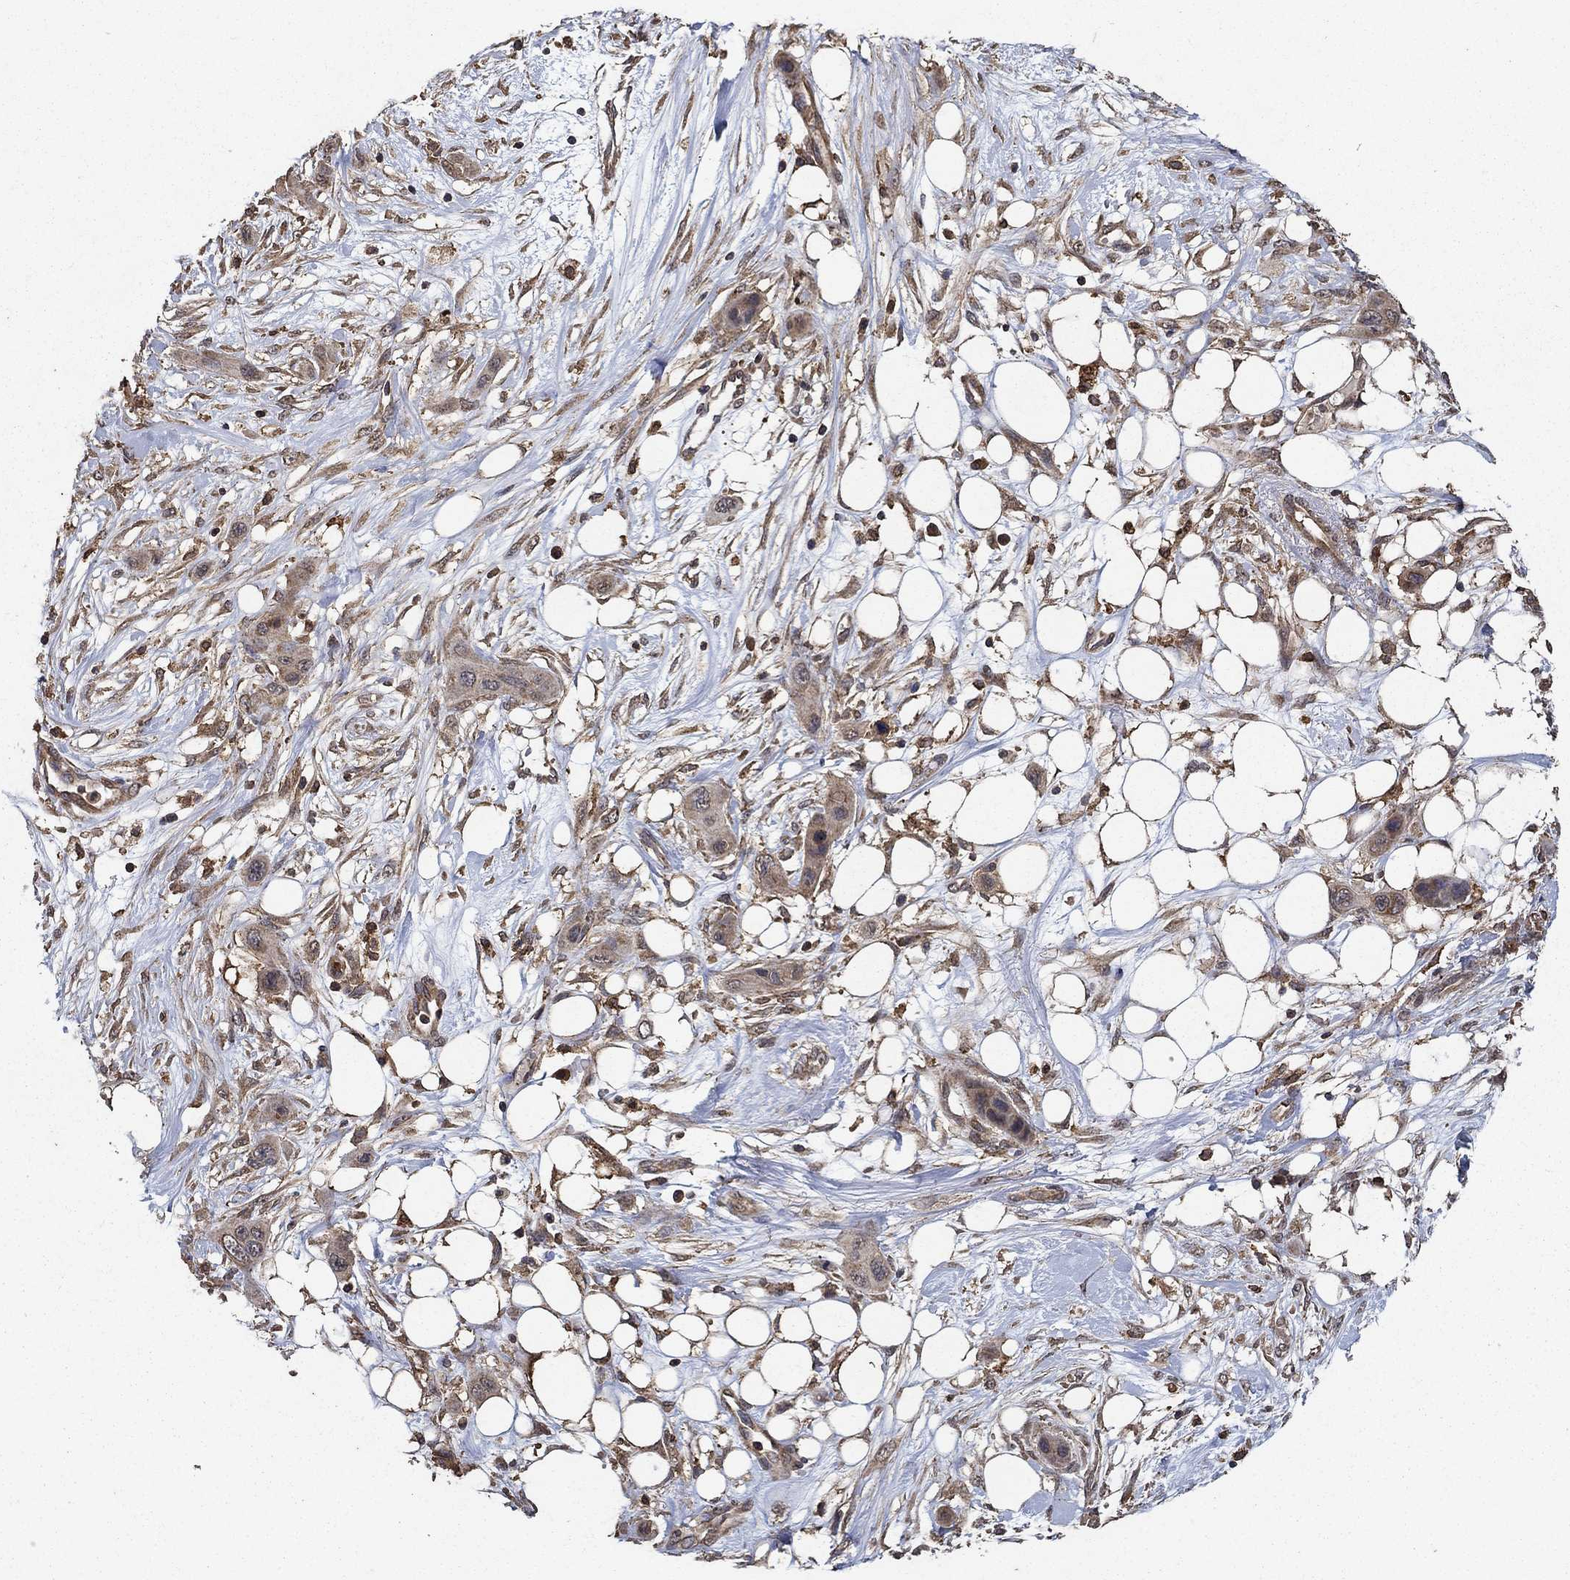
{"staining": {"intensity": "weak", "quantity": "25%-75%", "location": "cytoplasmic/membranous"}, "tissue": "skin cancer", "cell_type": "Tumor cells", "image_type": "cancer", "snomed": [{"axis": "morphology", "description": "Squamous cell carcinoma, NOS"}, {"axis": "topography", "description": "Skin"}], "caption": "Protein expression analysis of skin cancer (squamous cell carcinoma) displays weak cytoplasmic/membranous positivity in approximately 25%-75% of tumor cells.", "gene": "IFRD1", "patient": {"sex": "male", "age": 79}}